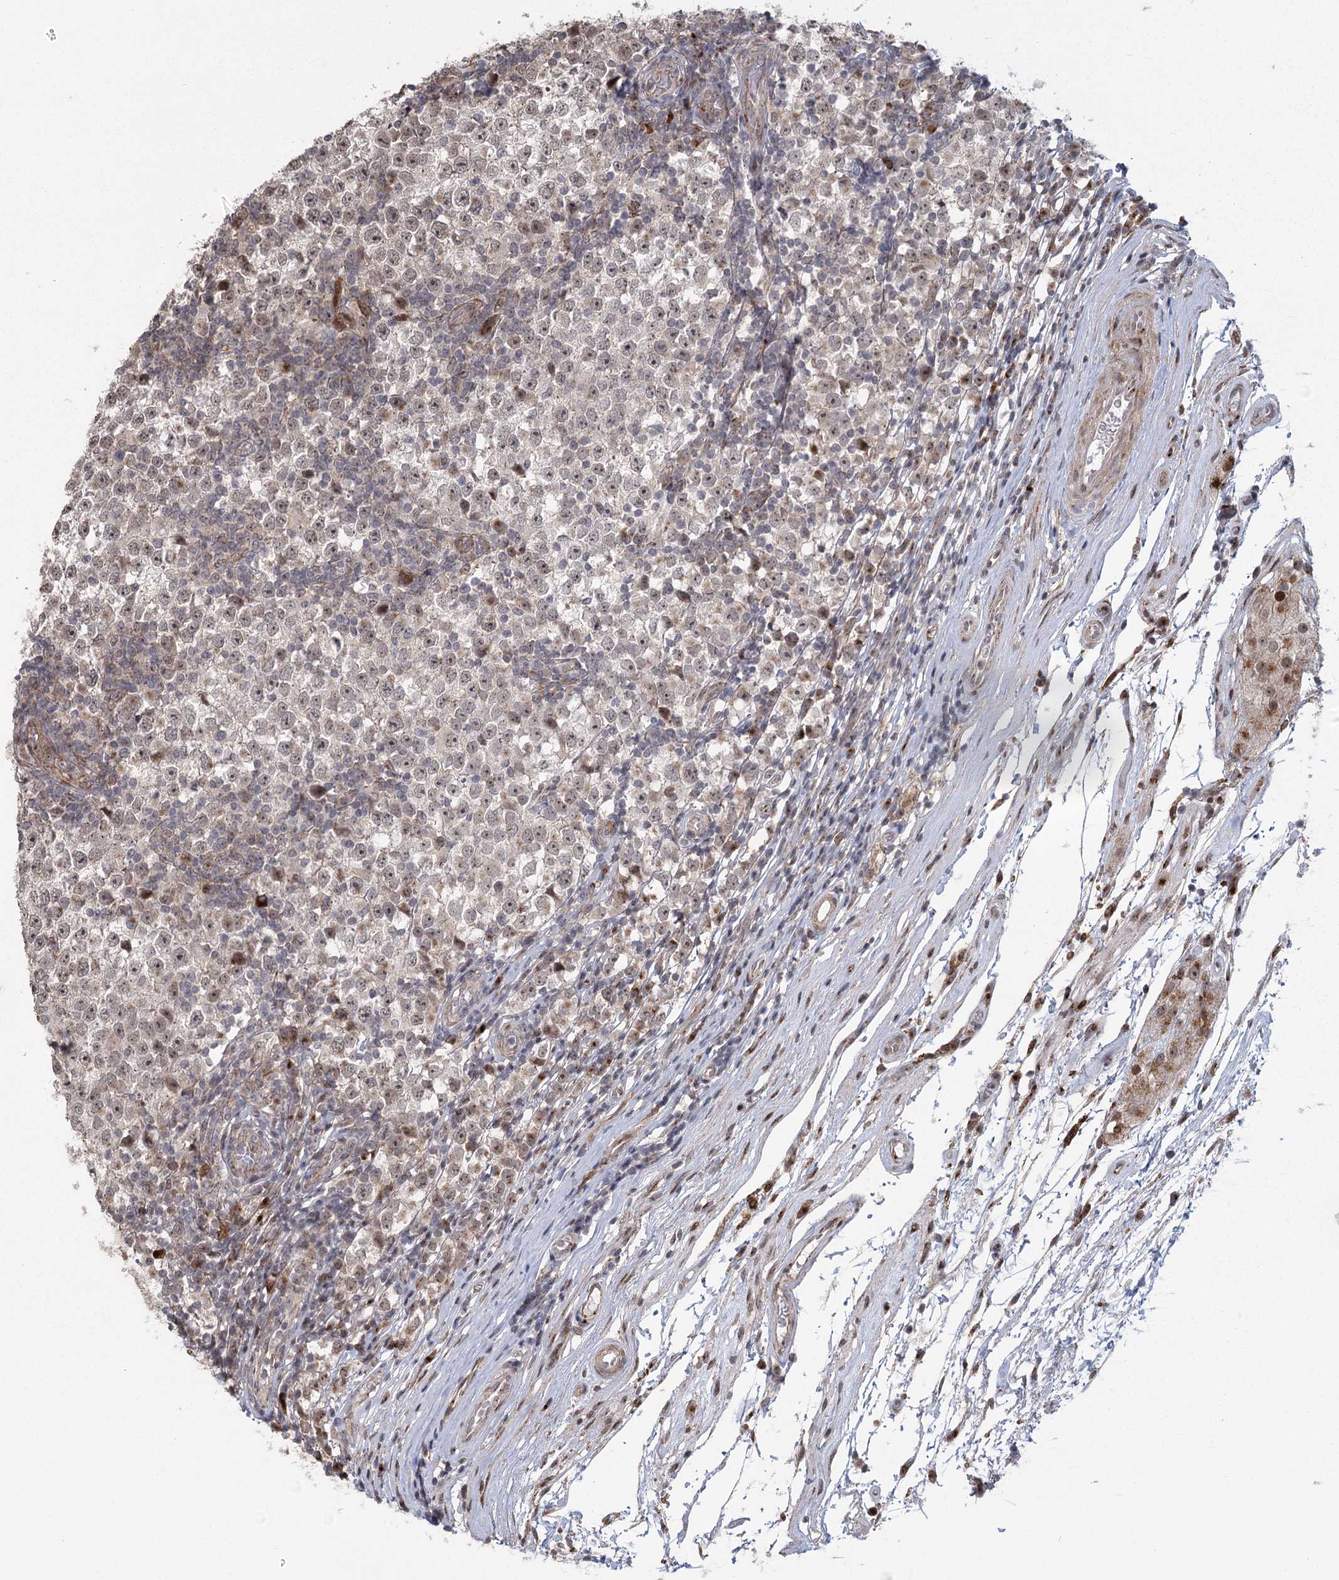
{"staining": {"intensity": "moderate", "quantity": "<25%", "location": "nuclear"}, "tissue": "testis cancer", "cell_type": "Tumor cells", "image_type": "cancer", "snomed": [{"axis": "morphology", "description": "Seminoma, NOS"}, {"axis": "topography", "description": "Testis"}], "caption": "IHC of human testis cancer (seminoma) shows low levels of moderate nuclear positivity in about <25% of tumor cells.", "gene": "PARM1", "patient": {"sex": "male", "age": 65}}